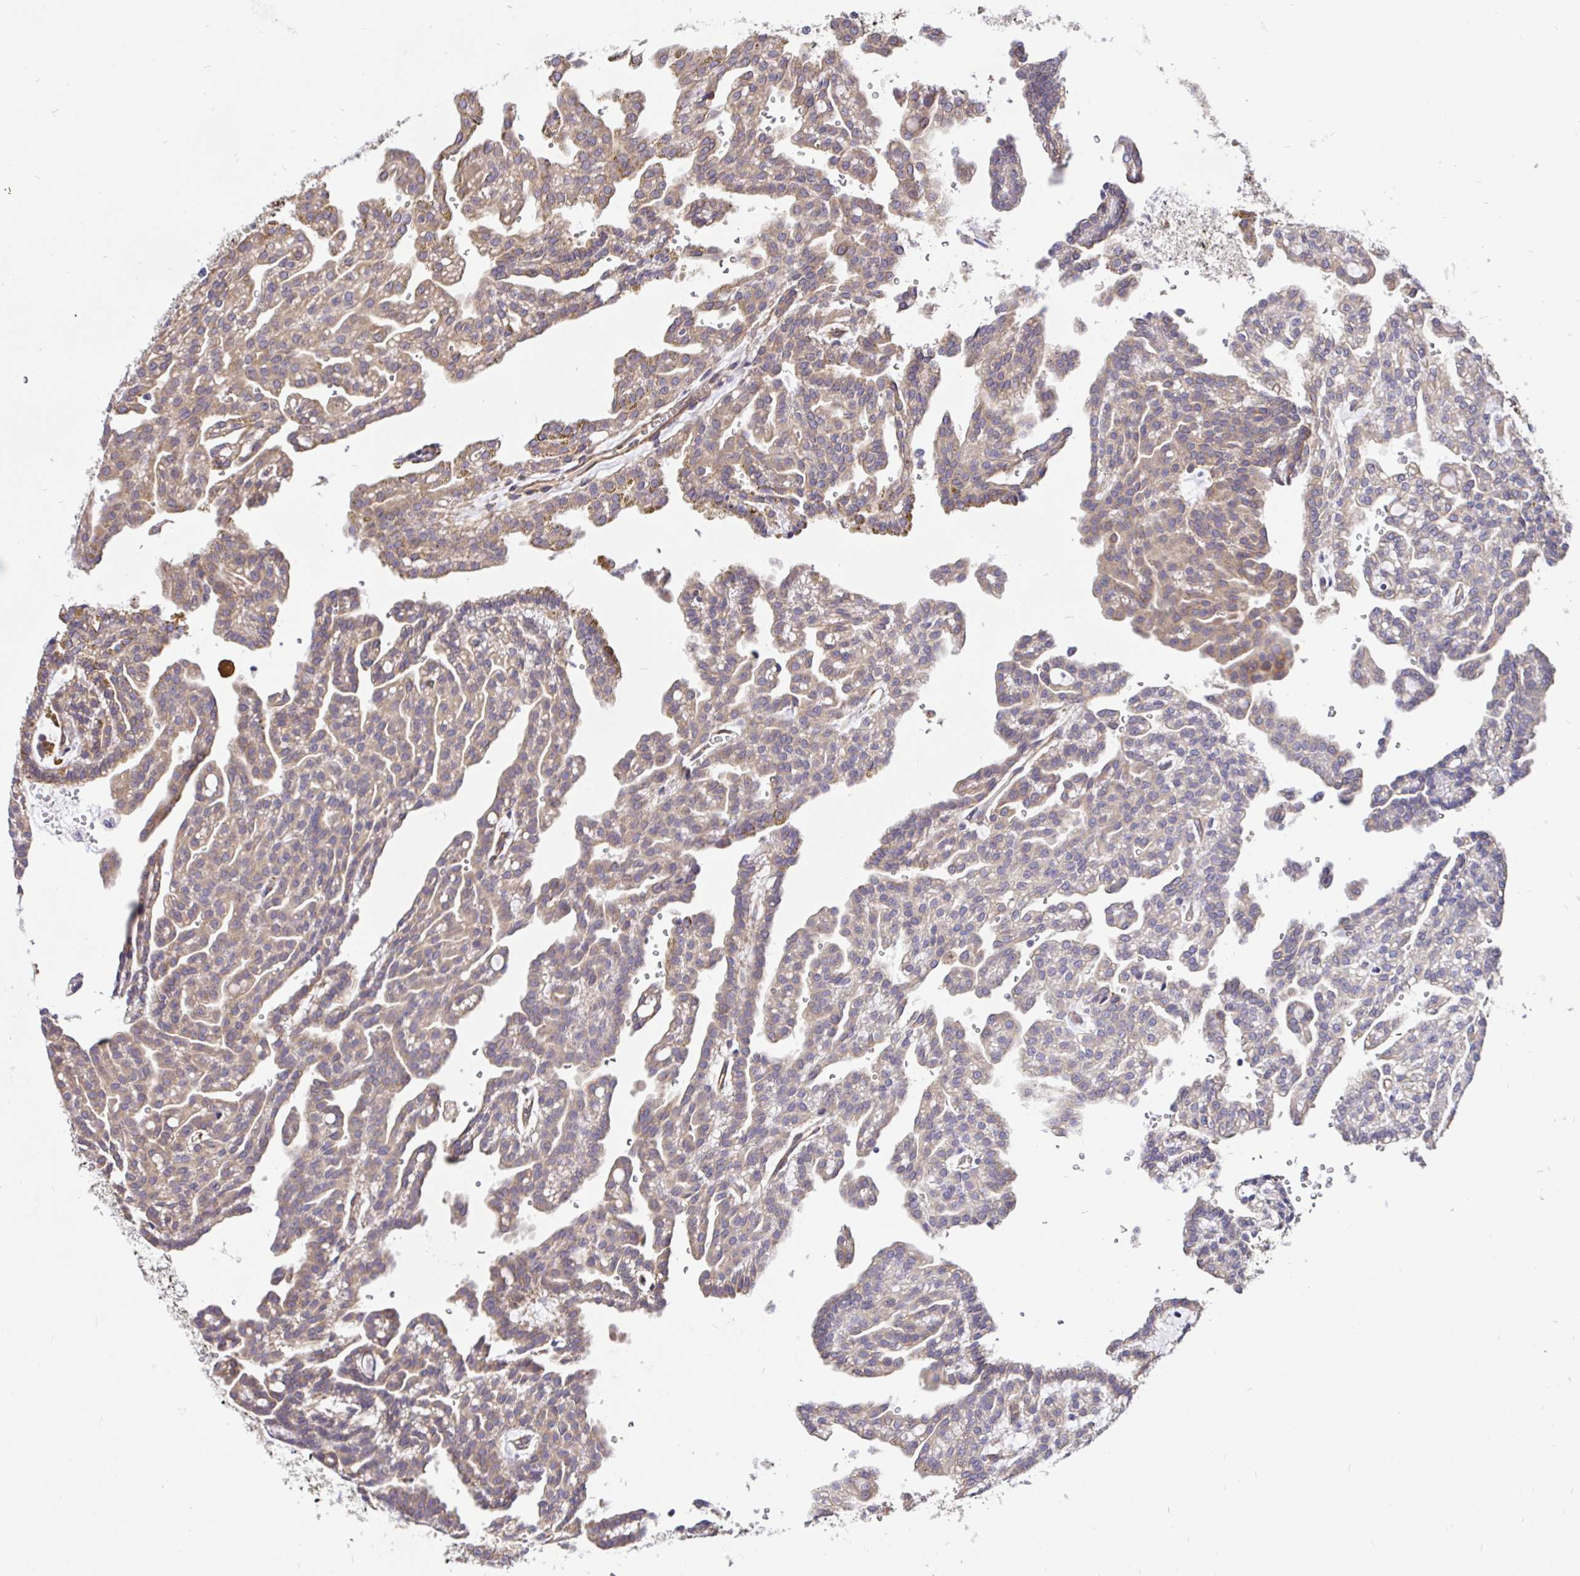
{"staining": {"intensity": "weak", "quantity": ">75%", "location": "cytoplasmic/membranous"}, "tissue": "renal cancer", "cell_type": "Tumor cells", "image_type": "cancer", "snomed": [{"axis": "morphology", "description": "Adenocarcinoma, NOS"}, {"axis": "topography", "description": "Kidney"}], "caption": "A histopathology image of human renal adenocarcinoma stained for a protein exhibits weak cytoplasmic/membranous brown staining in tumor cells. The protein is shown in brown color, while the nuclei are stained blue.", "gene": "CCDC122", "patient": {"sex": "male", "age": 63}}